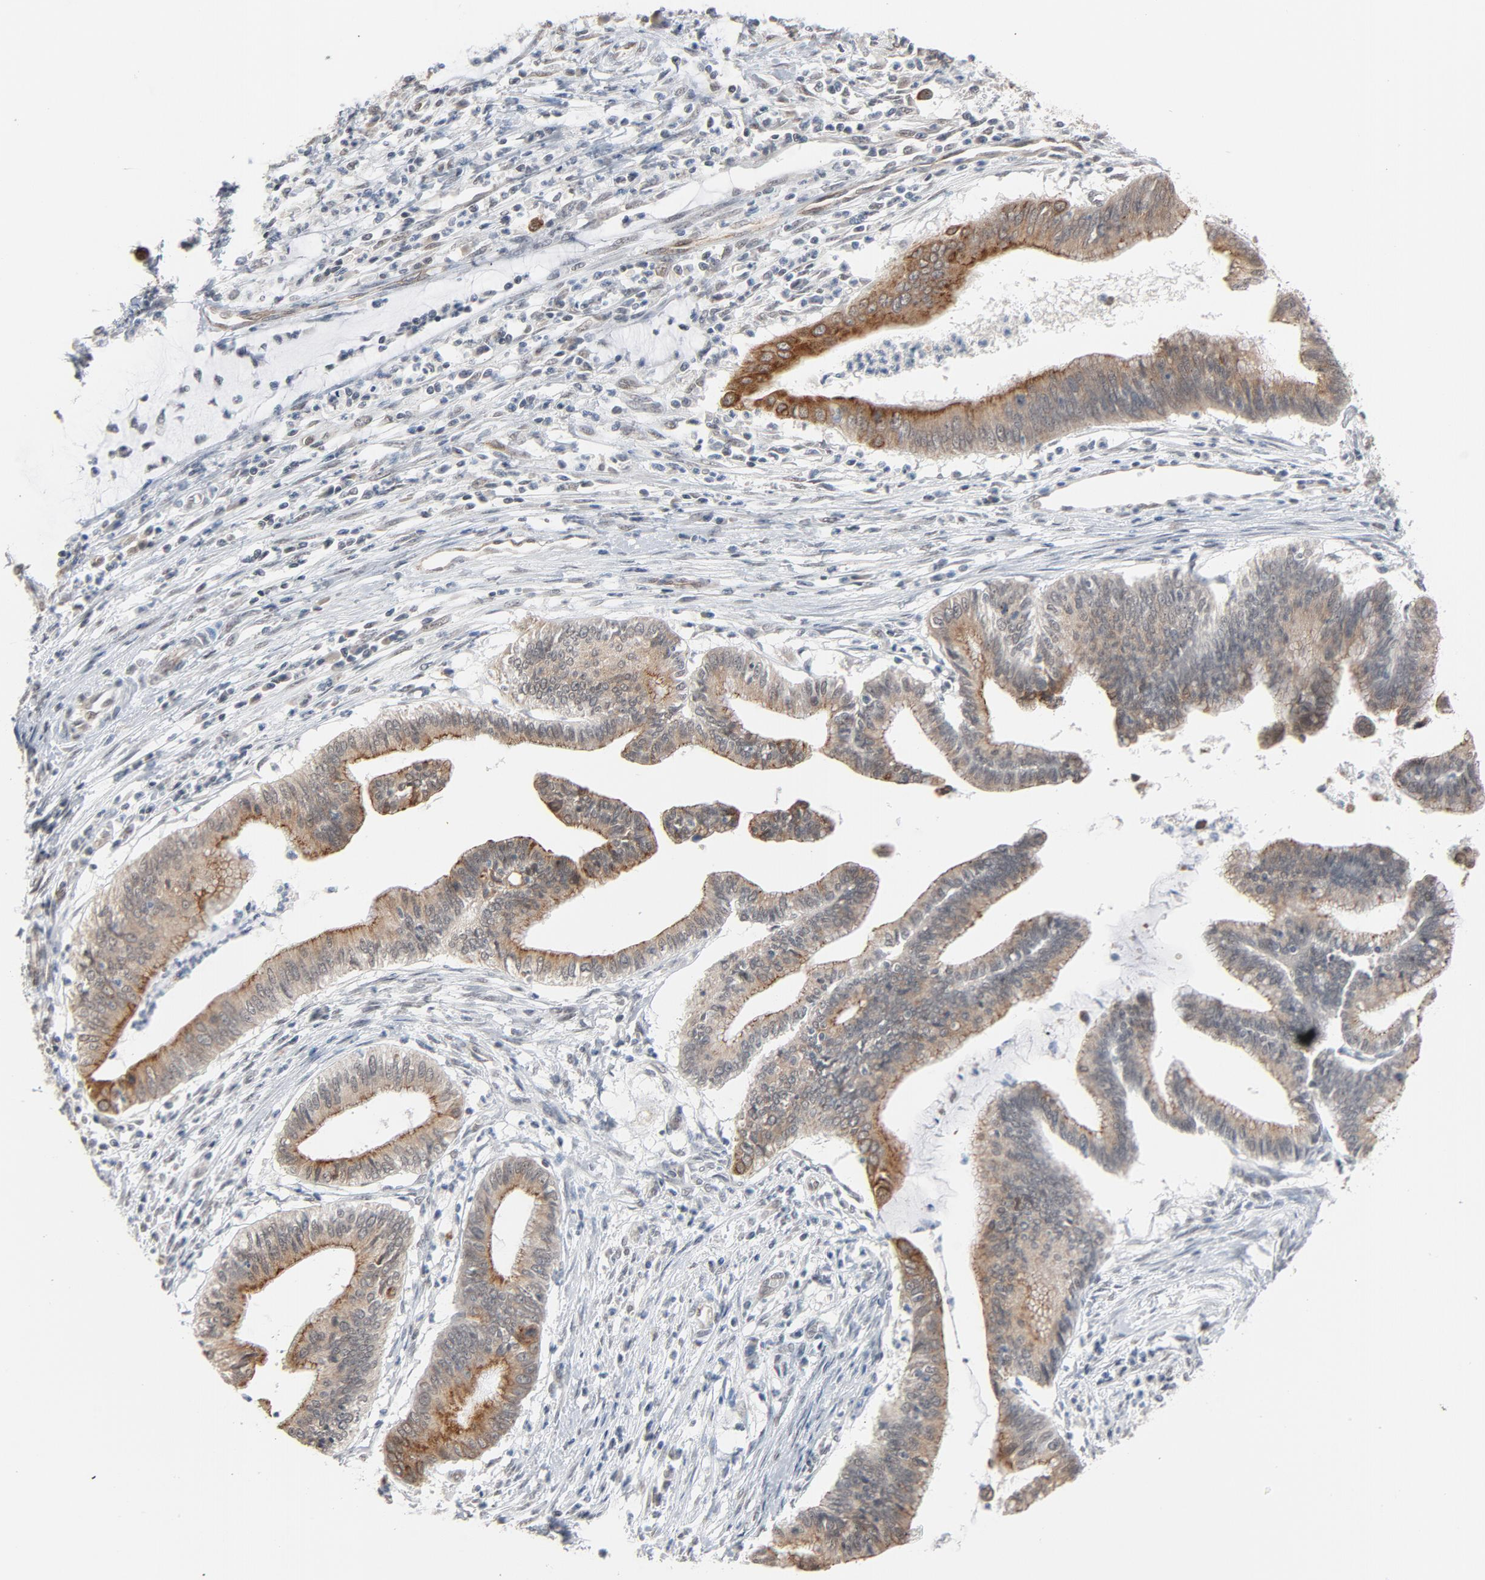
{"staining": {"intensity": "moderate", "quantity": ">75%", "location": "cytoplasmic/membranous"}, "tissue": "cervical cancer", "cell_type": "Tumor cells", "image_type": "cancer", "snomed": [{"axis": "morphology", "description": "Adenocarcinoma, NOS"}, {"axis": "topography", "description": "Cervix"}], "caption": "Tumor cells reveal medium levels of moderate cytoplasmic/membranous staining in approximately >75% of cells in cervical adenocarcinoma.", "gene": "ITPR3", "patient": {"sex": "female", "age": 36}}